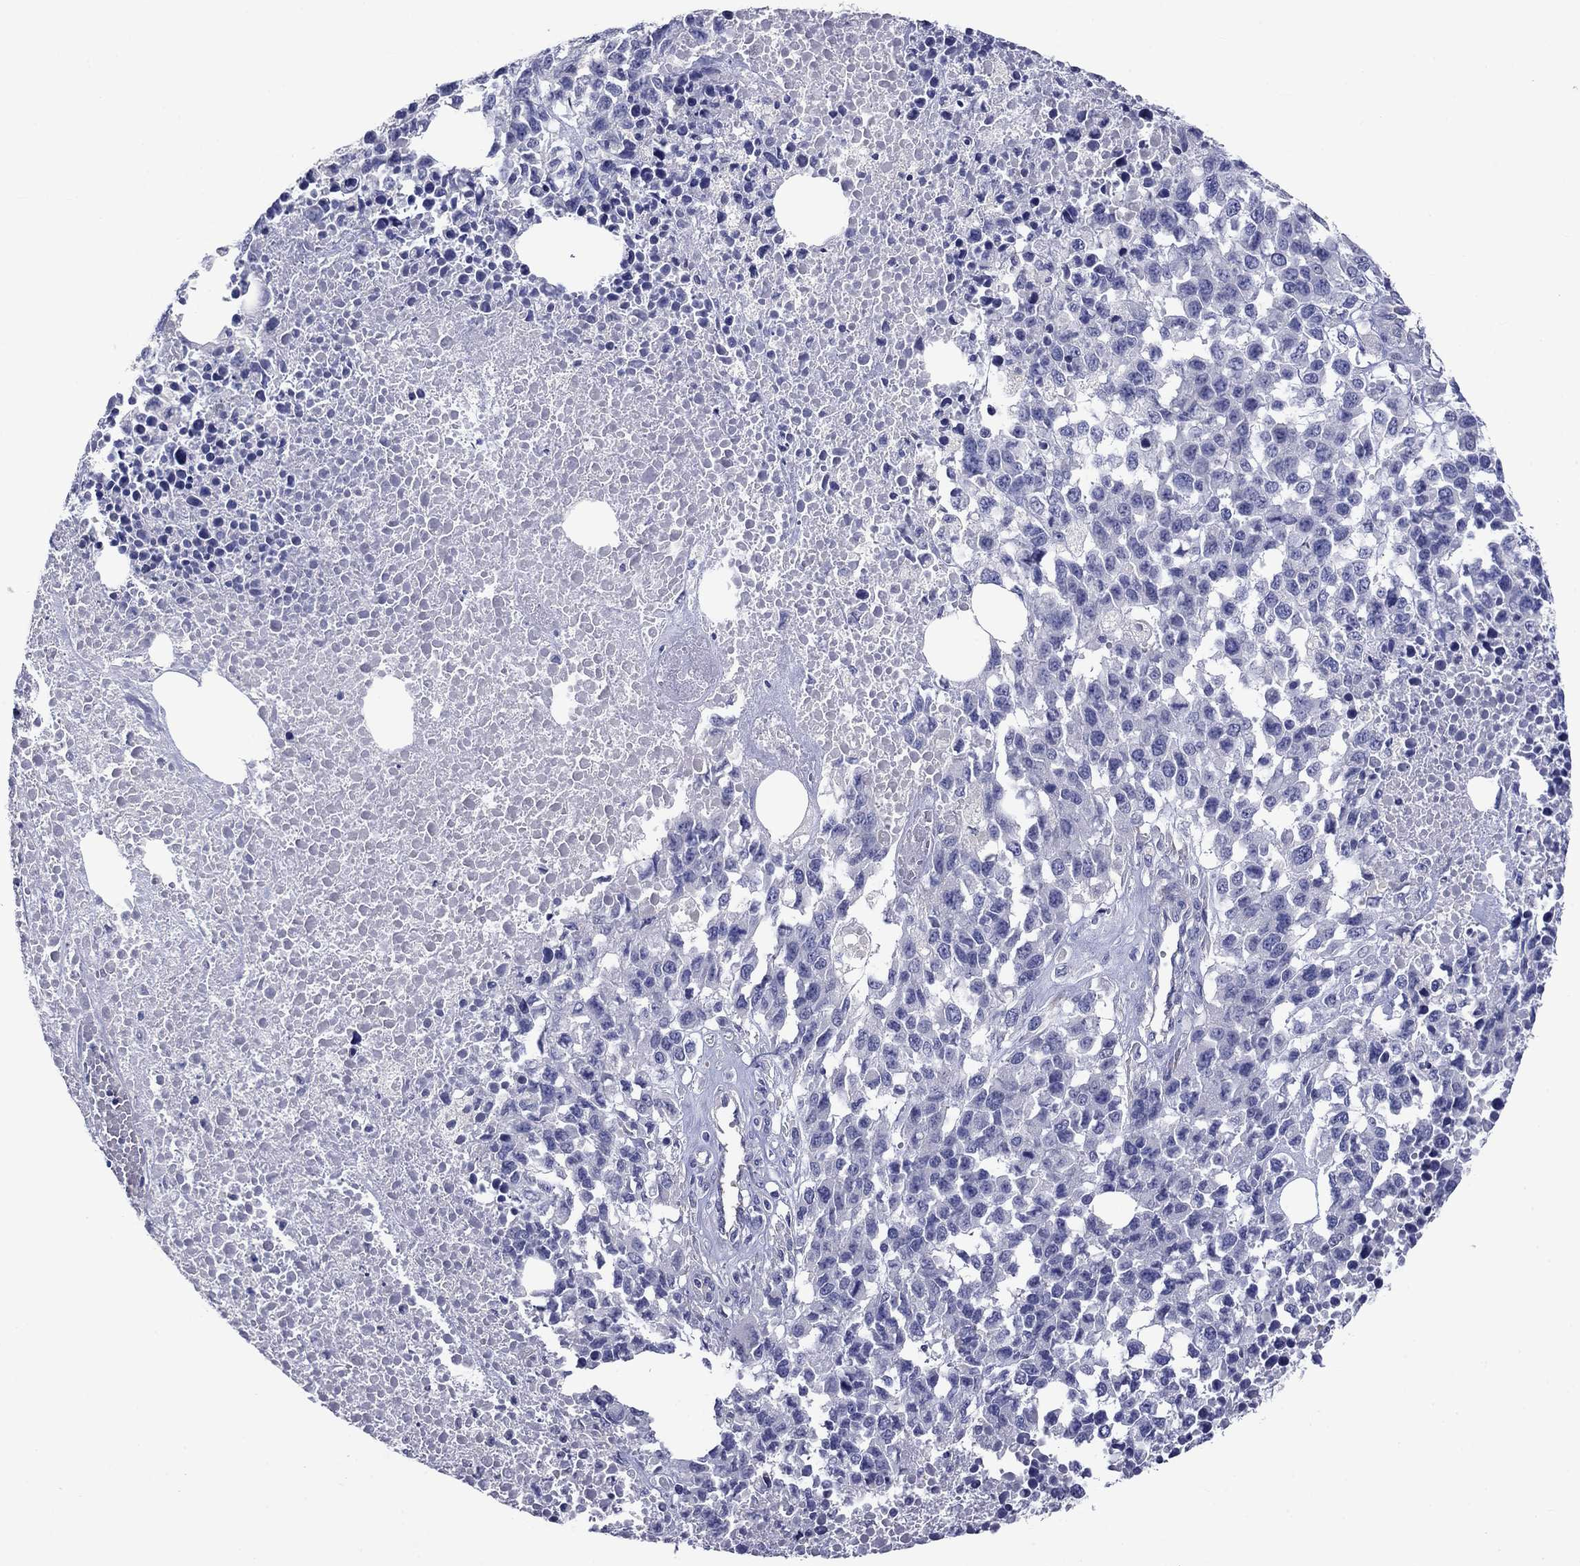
{"staining": {"intensity": "negative", "quantity": "none", "location": "none"}, "tissue": "melanoma", "cell_type": "Tumor cells", "image_type": "cancer", "snomed": [{"axis": "morphology", "description": "Malignant melanoma, Metastatic site"}, {"axis": "topography", "description": "Skin"}], "caption": "High magnification brightfield microscopy of malignant melanoma (metastatic site) stained with DAB (3,3'-diaminobenzidine) (brown) and counterstained with hematoxylin (blue): tumor cells show no significant expression.", "gene": "CNDP1", "patient": {"sex": "male", "age": 84}}